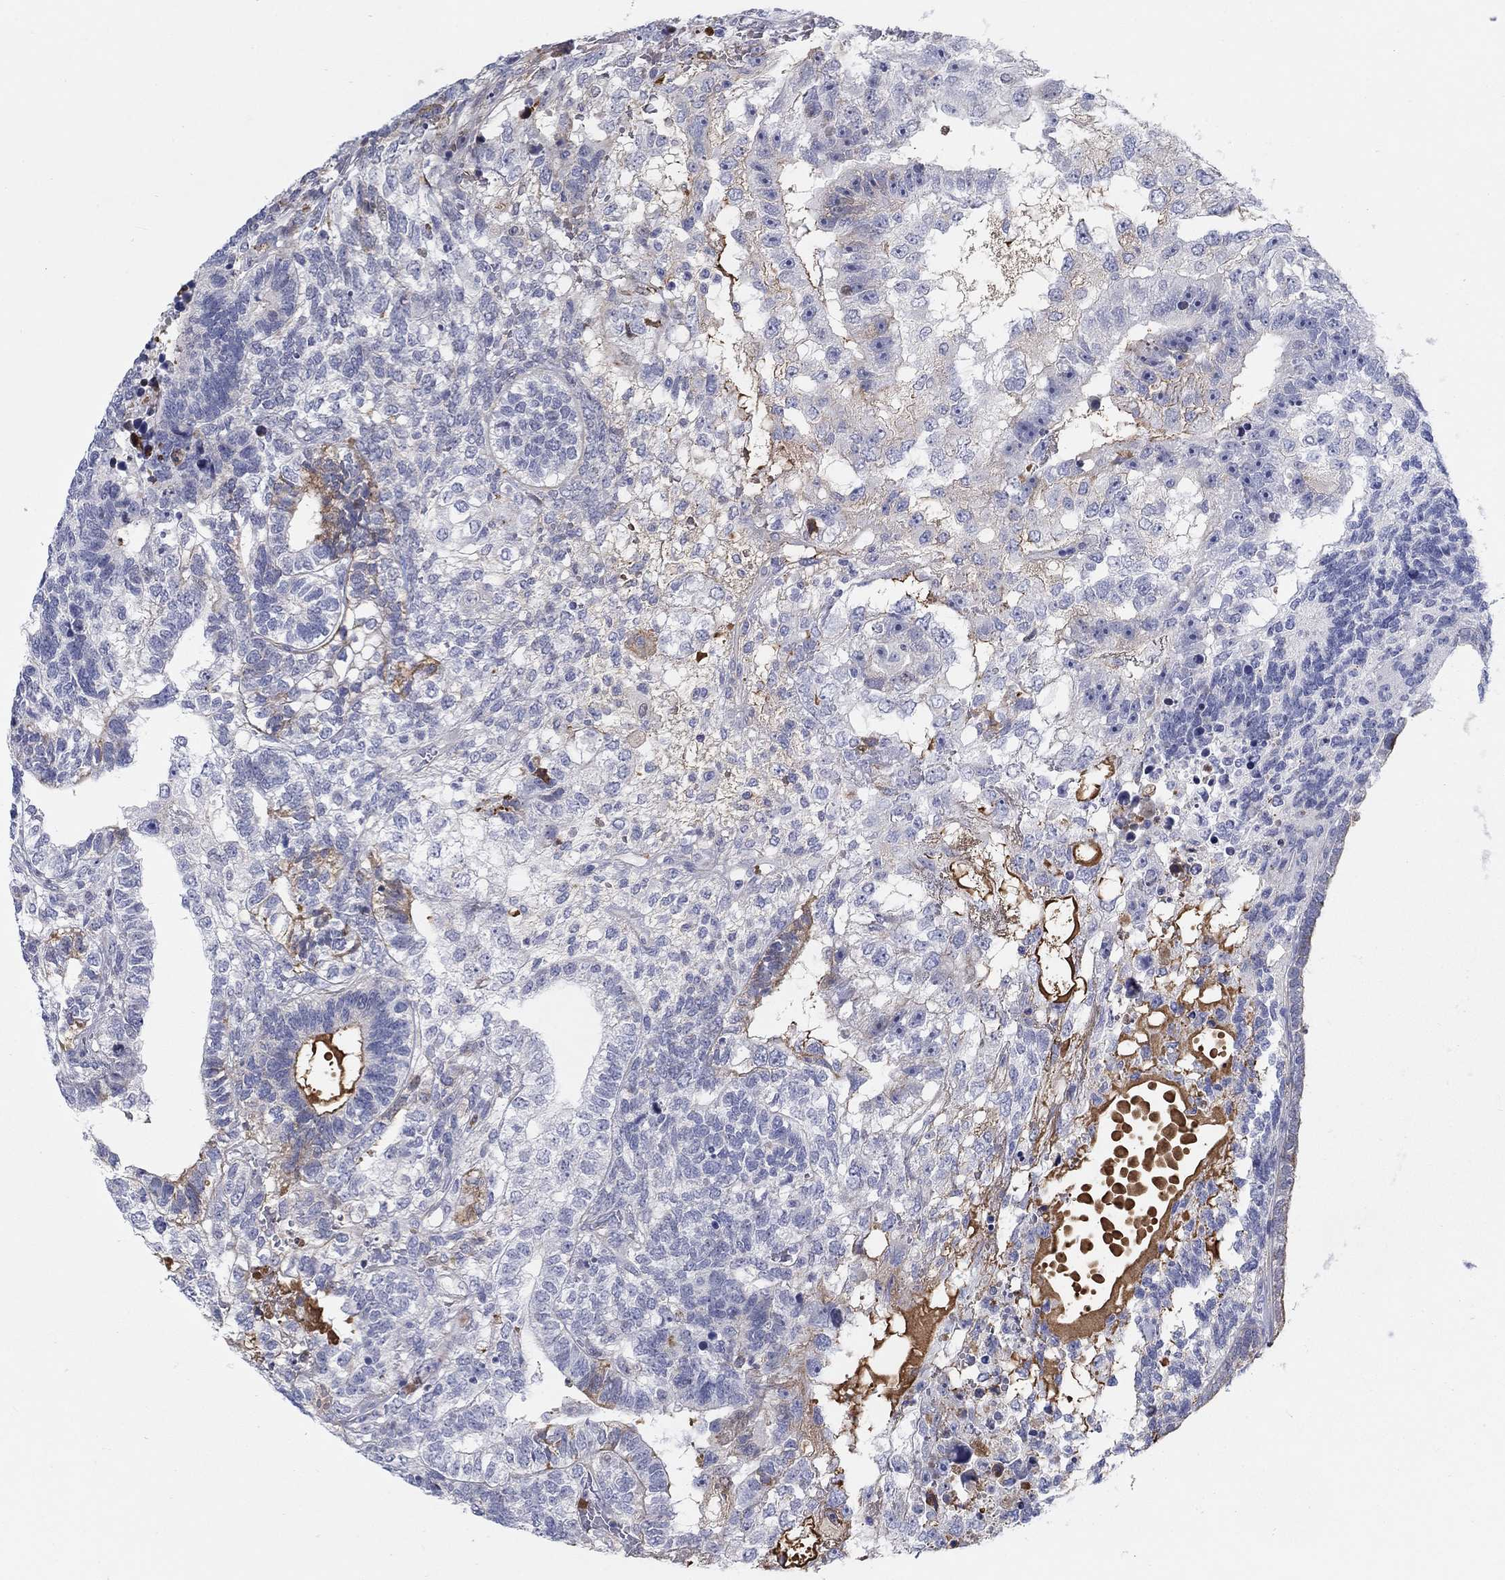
{"staining": {"intensity": "negative", "quantity": "none", "location": "none"}, "tissue": "testis cancer", "cell_type": "Tumor cells", "image_type": "cancer", "snomed": [{"axis": "morphology", "description": "Seminoma, NOS"}, {"axis": "morphology", "description": "Carcinoma, Embryonal, NOS"}, {"axis": "topography", "description": "Testis"}], "caption": "DAB (3,3'-diaminobenzidine) immunohistochemical staining of human testis cancer (seminoma) exhibits no significant positivity in tumor cells. The staining was performed using DAB to visualize the protein expression in brown, while the nuclei were stained in blue with hematoxylin (Magnification: 20x).", "gene": "HEATR4", "patient": {"sex": "male", "age": 41}}